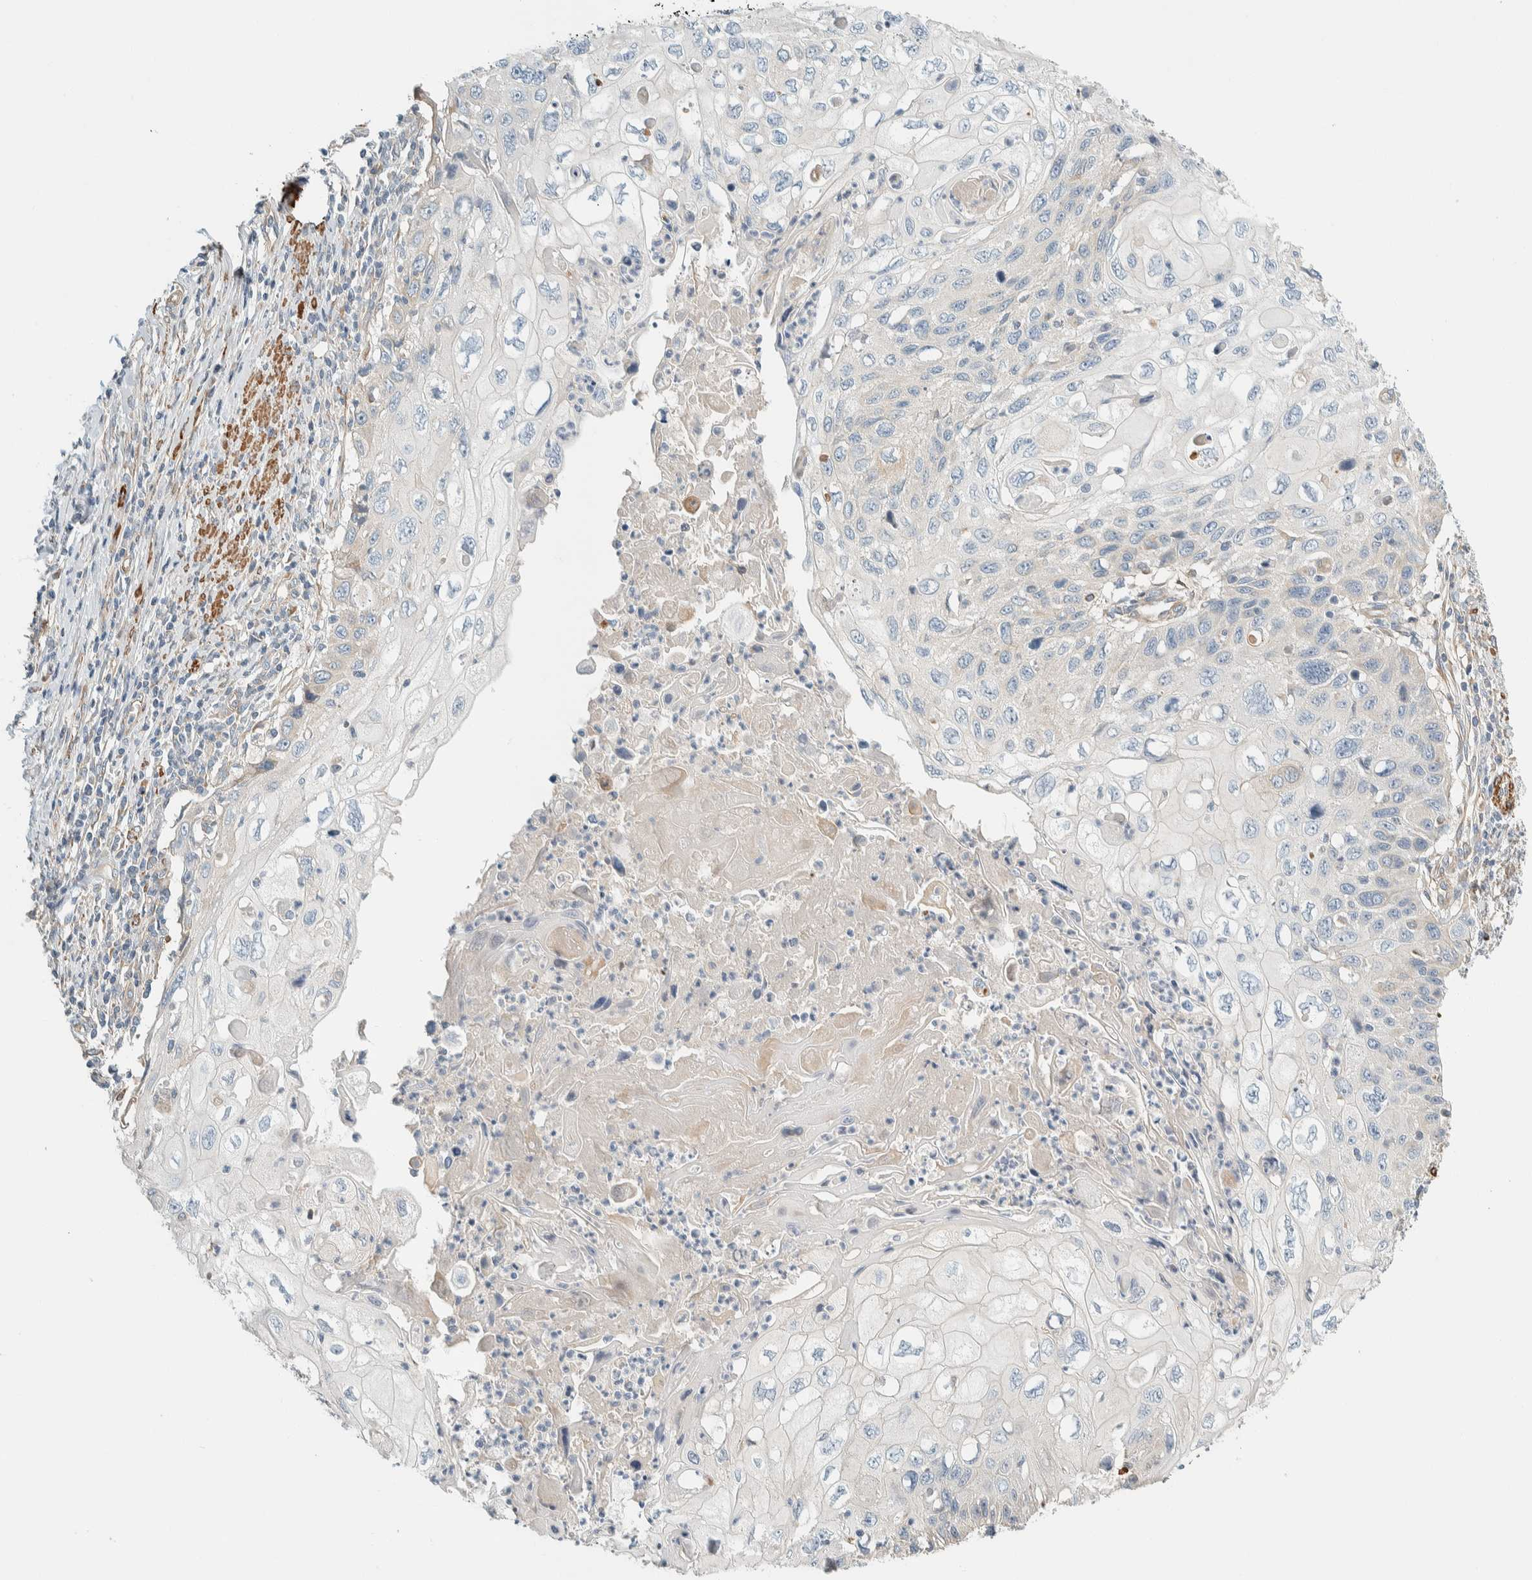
{"staining": {"intensity": "negative", "quantity": "none", "location": "none"}, "tissue": "cervical cancer", "cell_type": "Tumor cells", "image_type": "cancer", "snomed": [{"axis": "morphology", "description": "Squamous cell carcinoma, NOS"}, {"axis": "topography", "description": "Cervix"}], "caption": "Immunohistochemical staining of cervical squamous cell carcinoma demonstrates no significant expression in tumor cells. Nuclei are stained in blue.", "gene": "CDR2", "patient": {"sex": "female", "age": 70}}